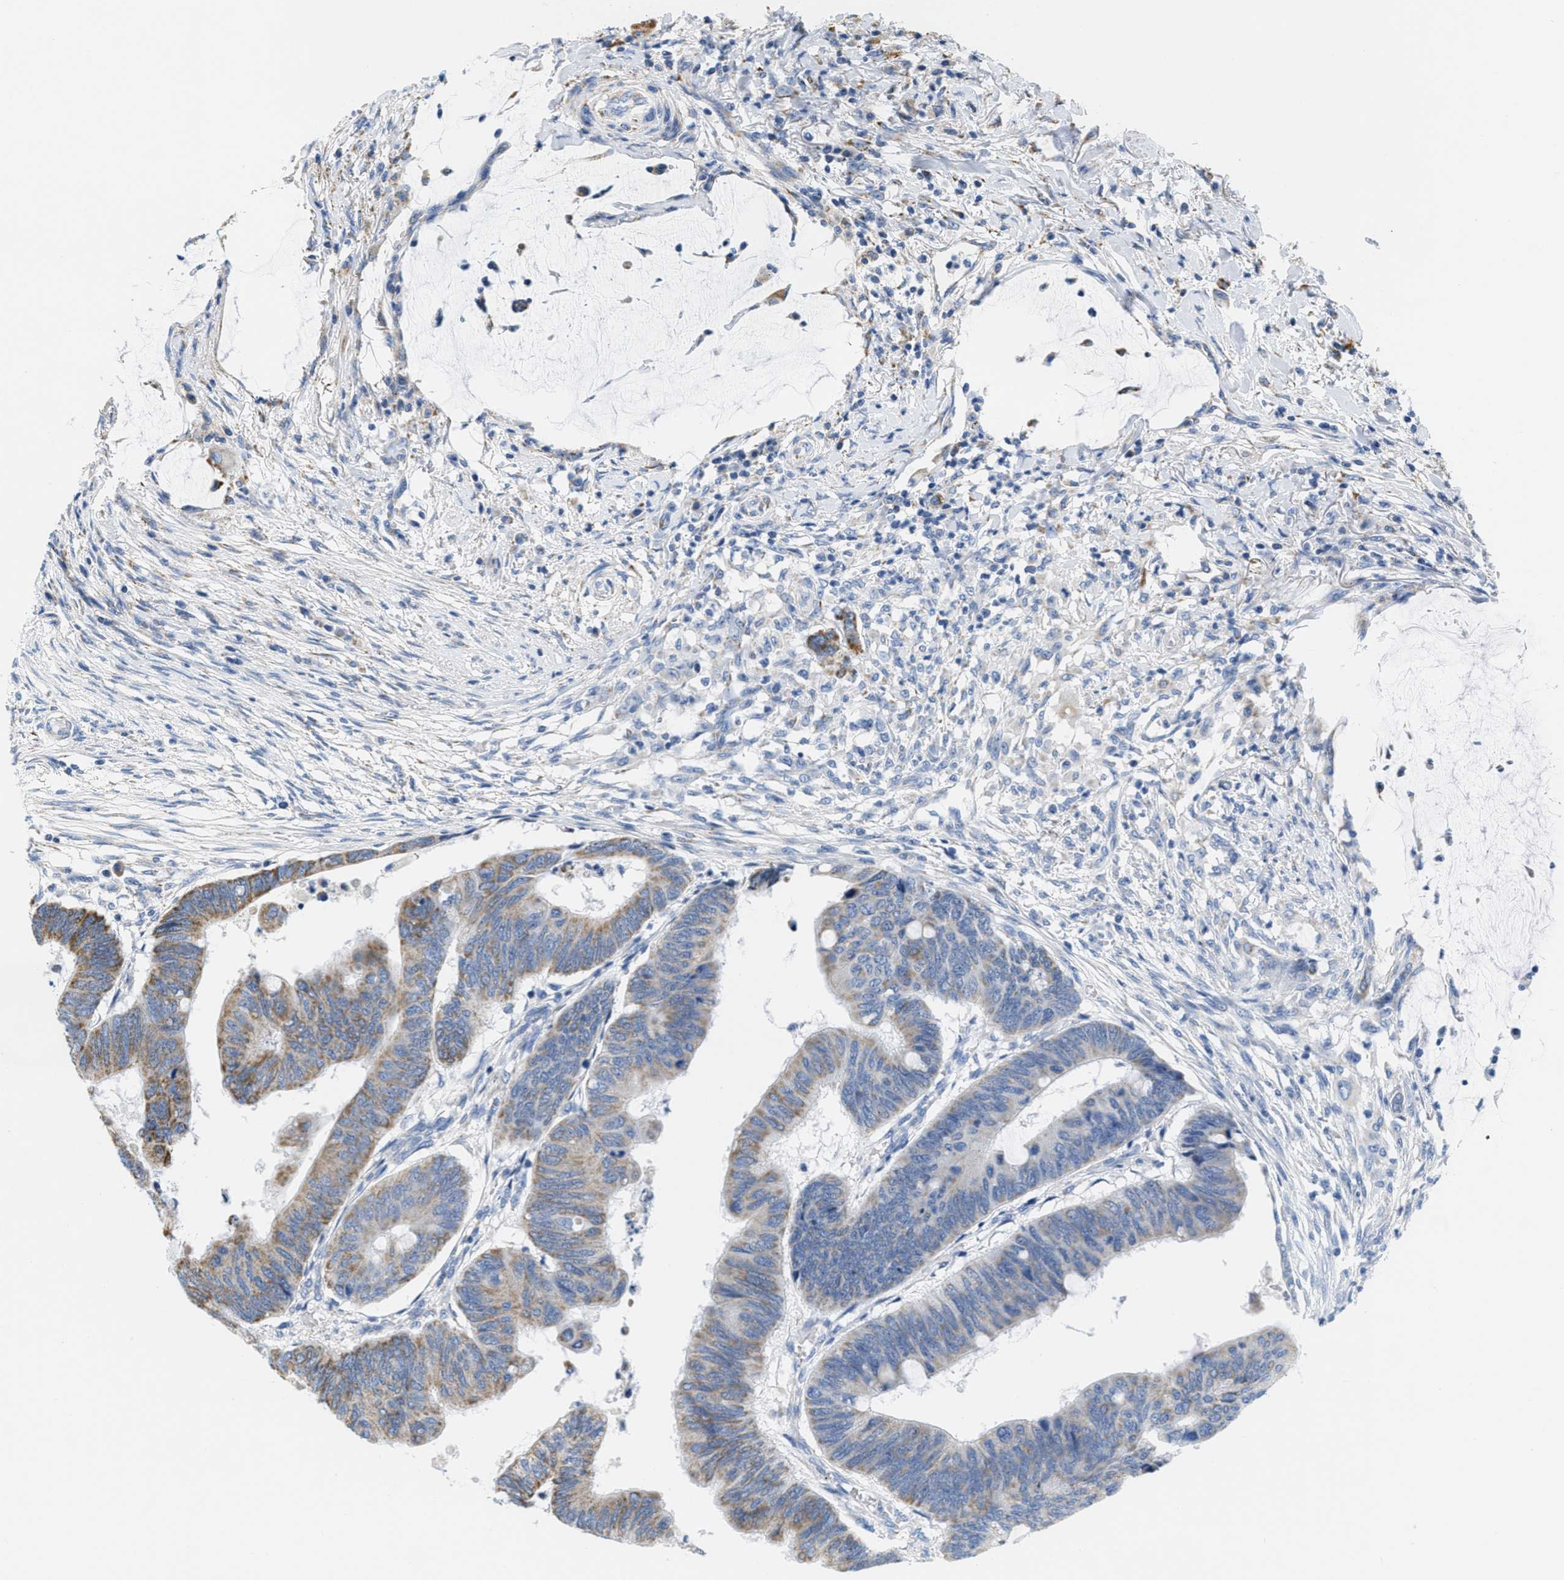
{"staining": {"intensity": "moderate", "quantity": "25%-75%", "location": "cytoplasmic/membranous"}, "tissue": "colorectal cancer", "cell_type": "Tumor cells", "image_type": "cancer", "snomed": [{"axis": "morphology", "description": "Normal tissue, NOS"}, {"axis": "morphology", "description": "Adenocarcinoma, NOS"}, {"axis": "topography", "description": "Rectum"}, {"axis": "topography", "description": "Peripheral nerve tissue"}], "caption": "Protein analysis of colorectal cancer tissue reveals moderate cytoplasmic/membranous staining in about 25%-75% of tumor cells.", "gene": "KCNJ5", "patient": {"sex": "male", "age": 92}}